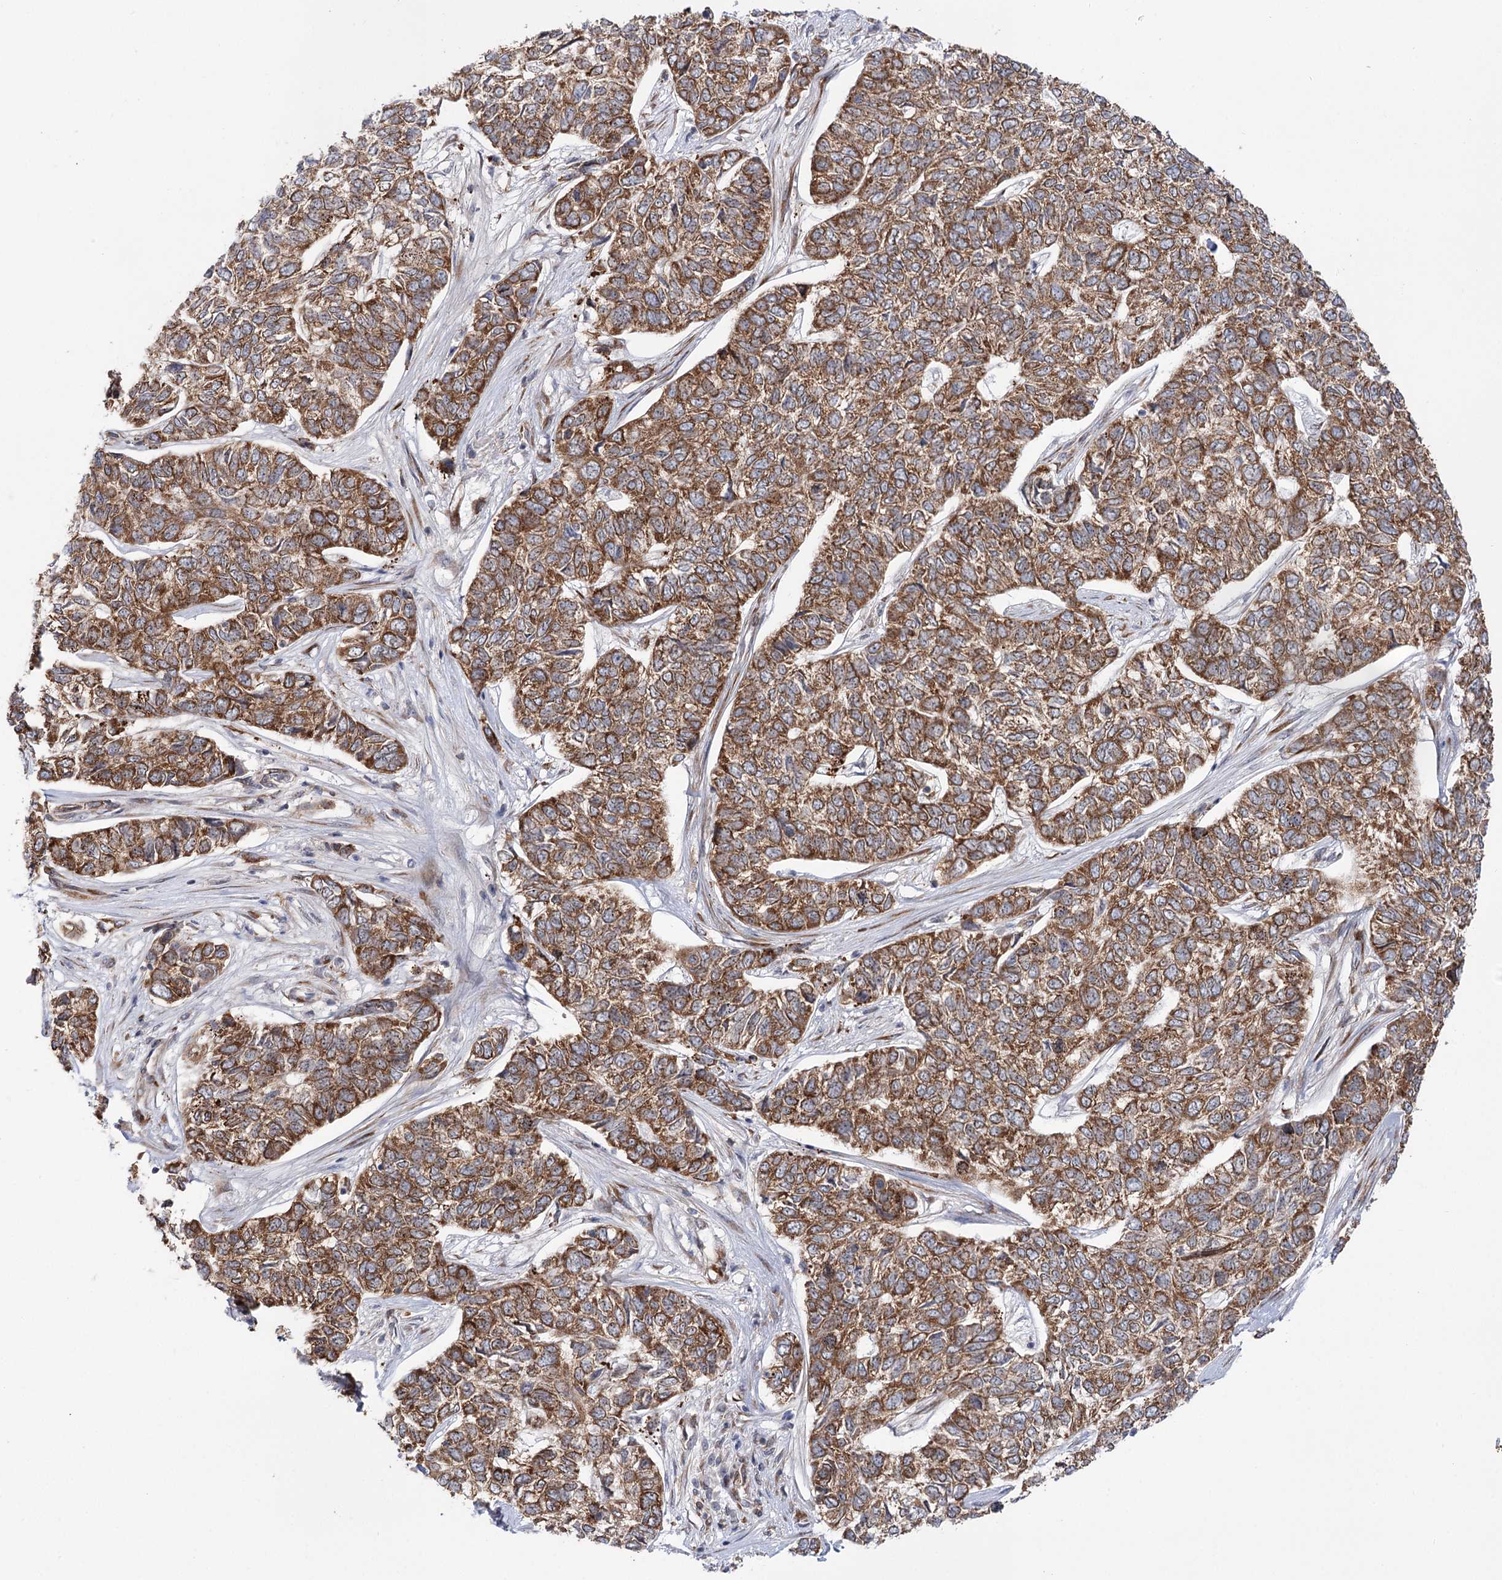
{"staining": {"intensity": "moderate", "quantity": ">75%", "location": "cytoplasmic/membranous"}, "tissue": "skin cancer", "cell_type": "Tumor cells", "image_type": "cancer", "snomed": [{"axis": "morphology", "description": "Basal cell carcinoma"}, {"axis": "topography", "description": "Skin"}], "caption": "Skin cancer (basal cell carcinoma) stained for a protein (brown) displays moderate cytoplasmic/membranous positive positivity in about >75% of tumor cells.", "gene": "VWA2", "patient": {"sex": "female", "age": 65}}